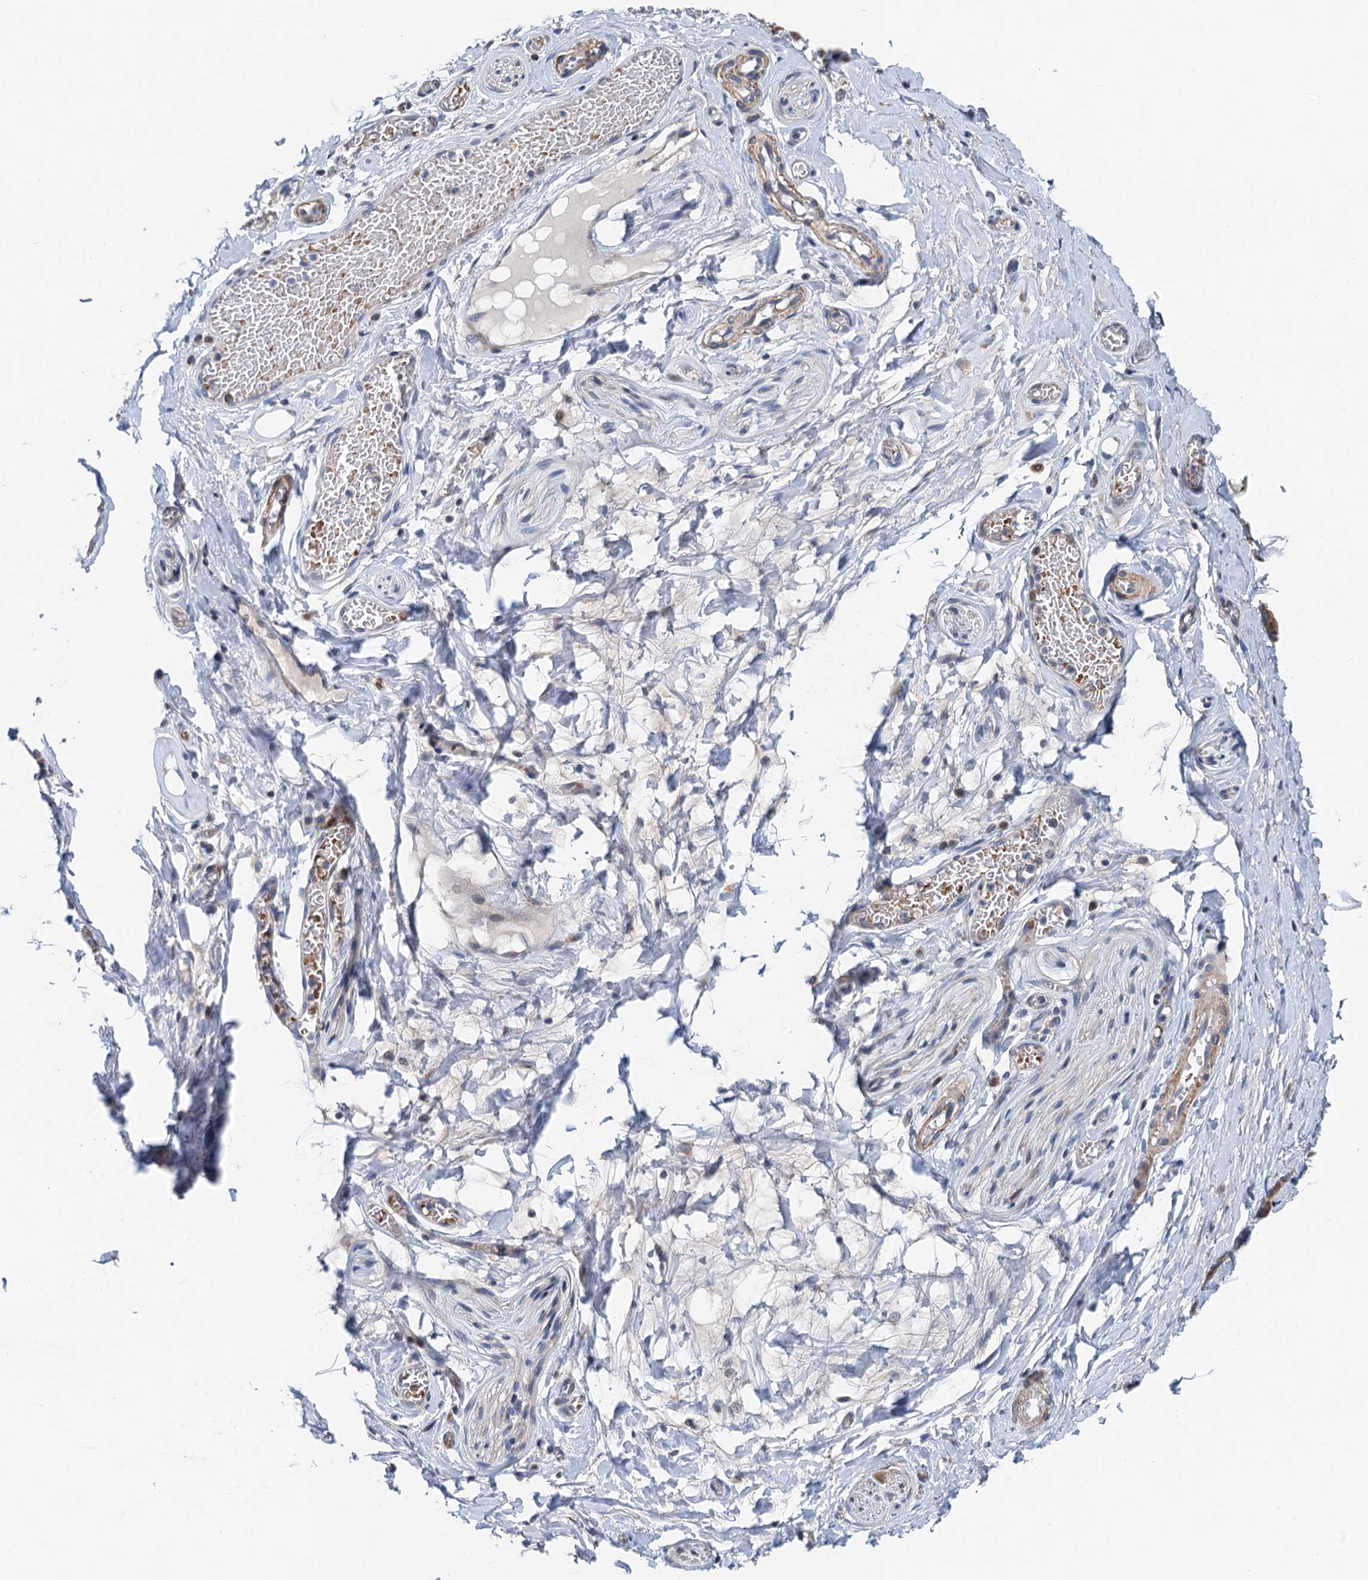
{"staining": {"intensity": "negative", "quantity": "none", "location": "none"}, "tissue": "adipose tissue", "cell_type": "Adipocytes", "image_type": "normal", "snomed": [{"axis": "morphology", "description": "Normal tissue, NOS"}, {"axis": "topography", "description": "Salivary gland"}, {"axis": "topography", "description": "Peripheral nerve tissue"}], "caption": "Immunohistochemistry (IHC) image of unremarkable adipose tissue: human adipose tissue stained with DAB exhibits no significant protein positivity in adipocytes.", "gene": "NBEA", "patient": {"sex": "male", "age": 62}}